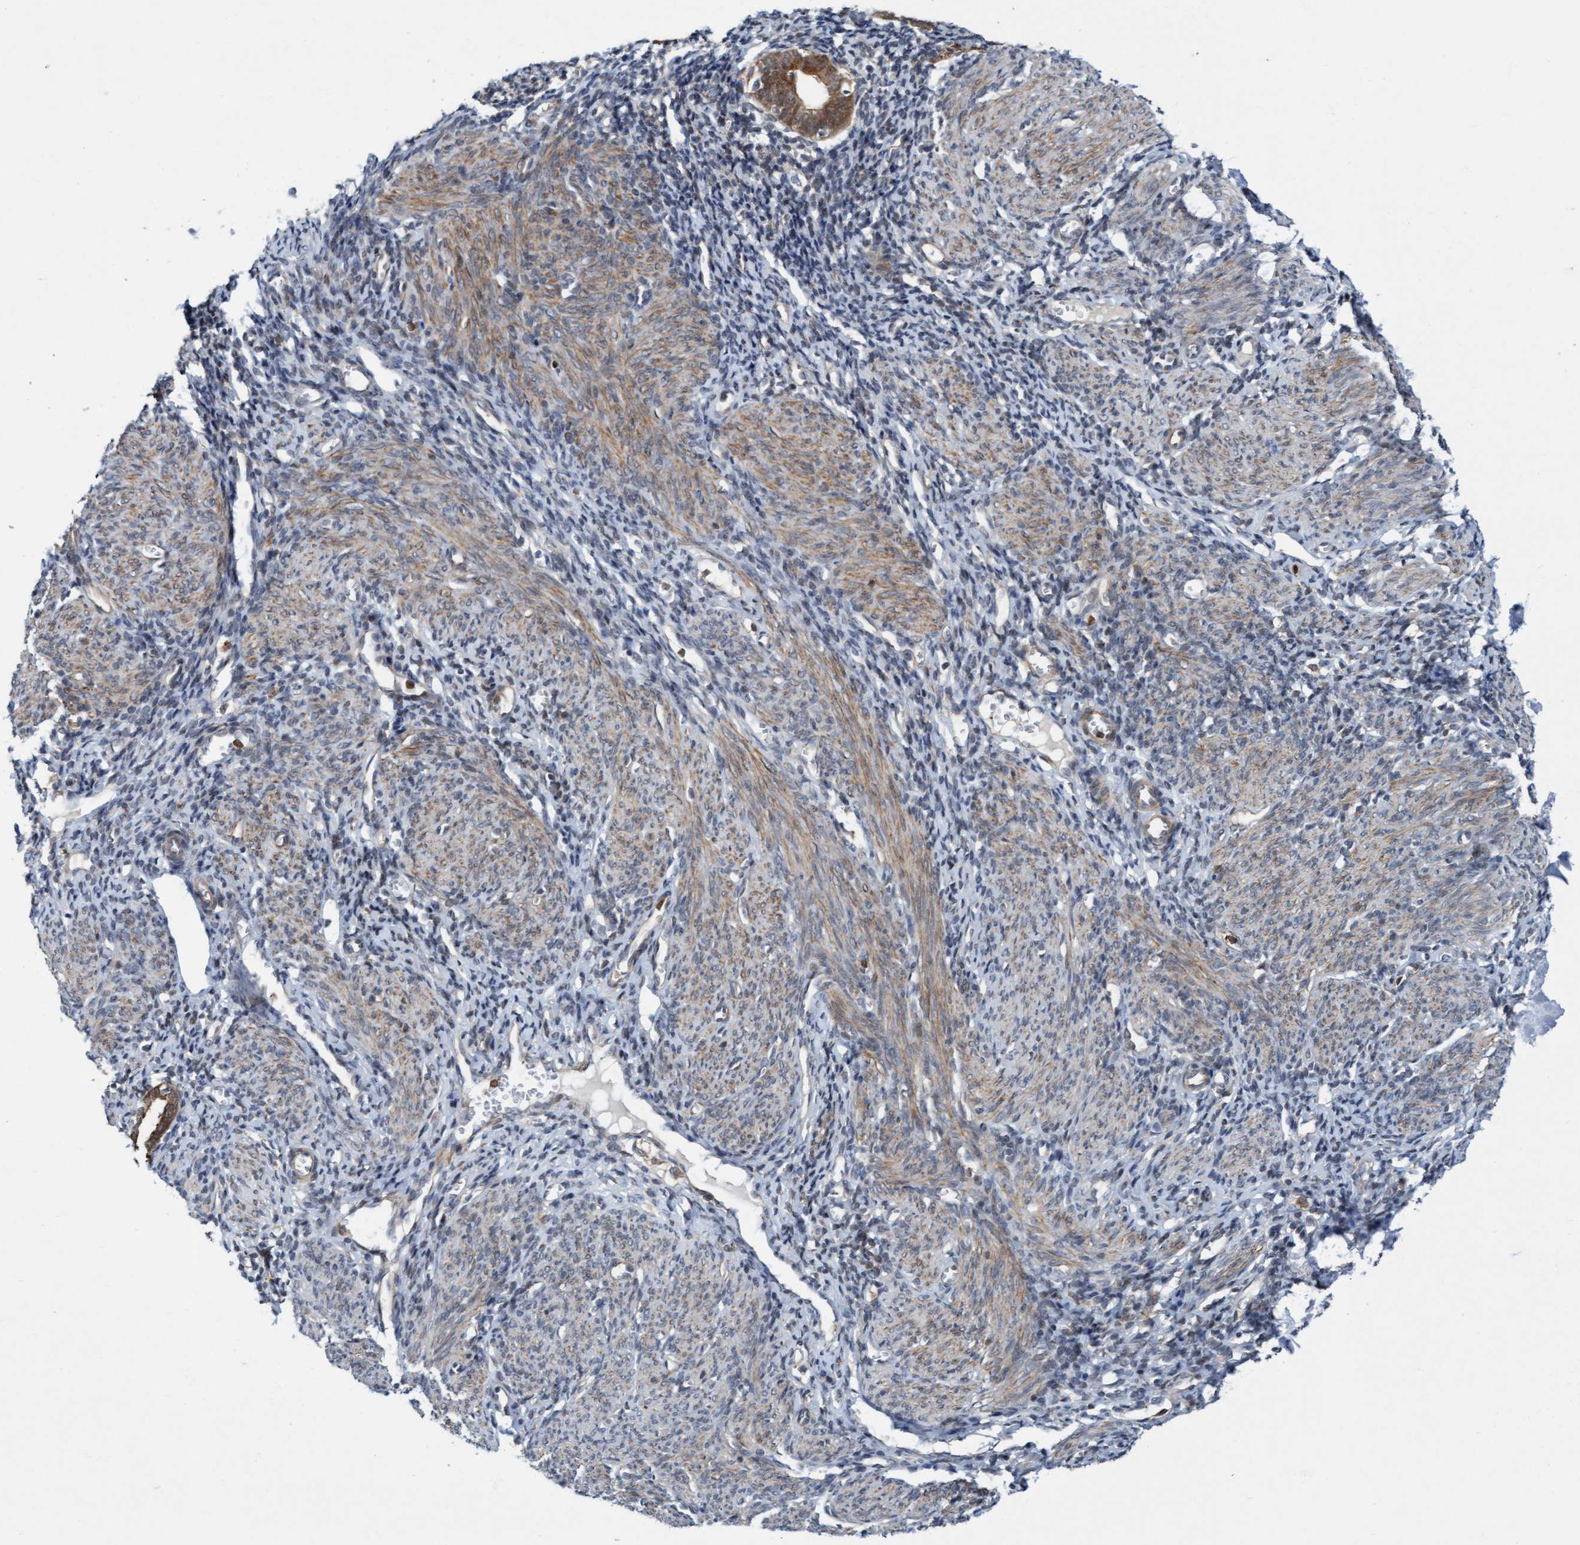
{"staining": {"intensity": "weak", "quantity": "<25%", "location": "cytoplasmic/membranous"}, "tissue": "endometrium", "cell_type": "Cells in endometrial stroma", "image_type": "normal", "snomed": [{"axis": "morphology", "description": "Normal tissue, NOS"}, {"axis": "morphology", "description": "Adenocarcinoma, NOS"}, {"axis": "topography", "description": "Endometrium"}], "caption": "Immunohistochemical staining of unremarkable human endometrium demonstrates no significant staining in cells in endometrial stroma. (DAB IHC with hematoxylin counter stain).", "gene": "RAP1GAP2", "patient": {"sex": "female", "age": 57}}